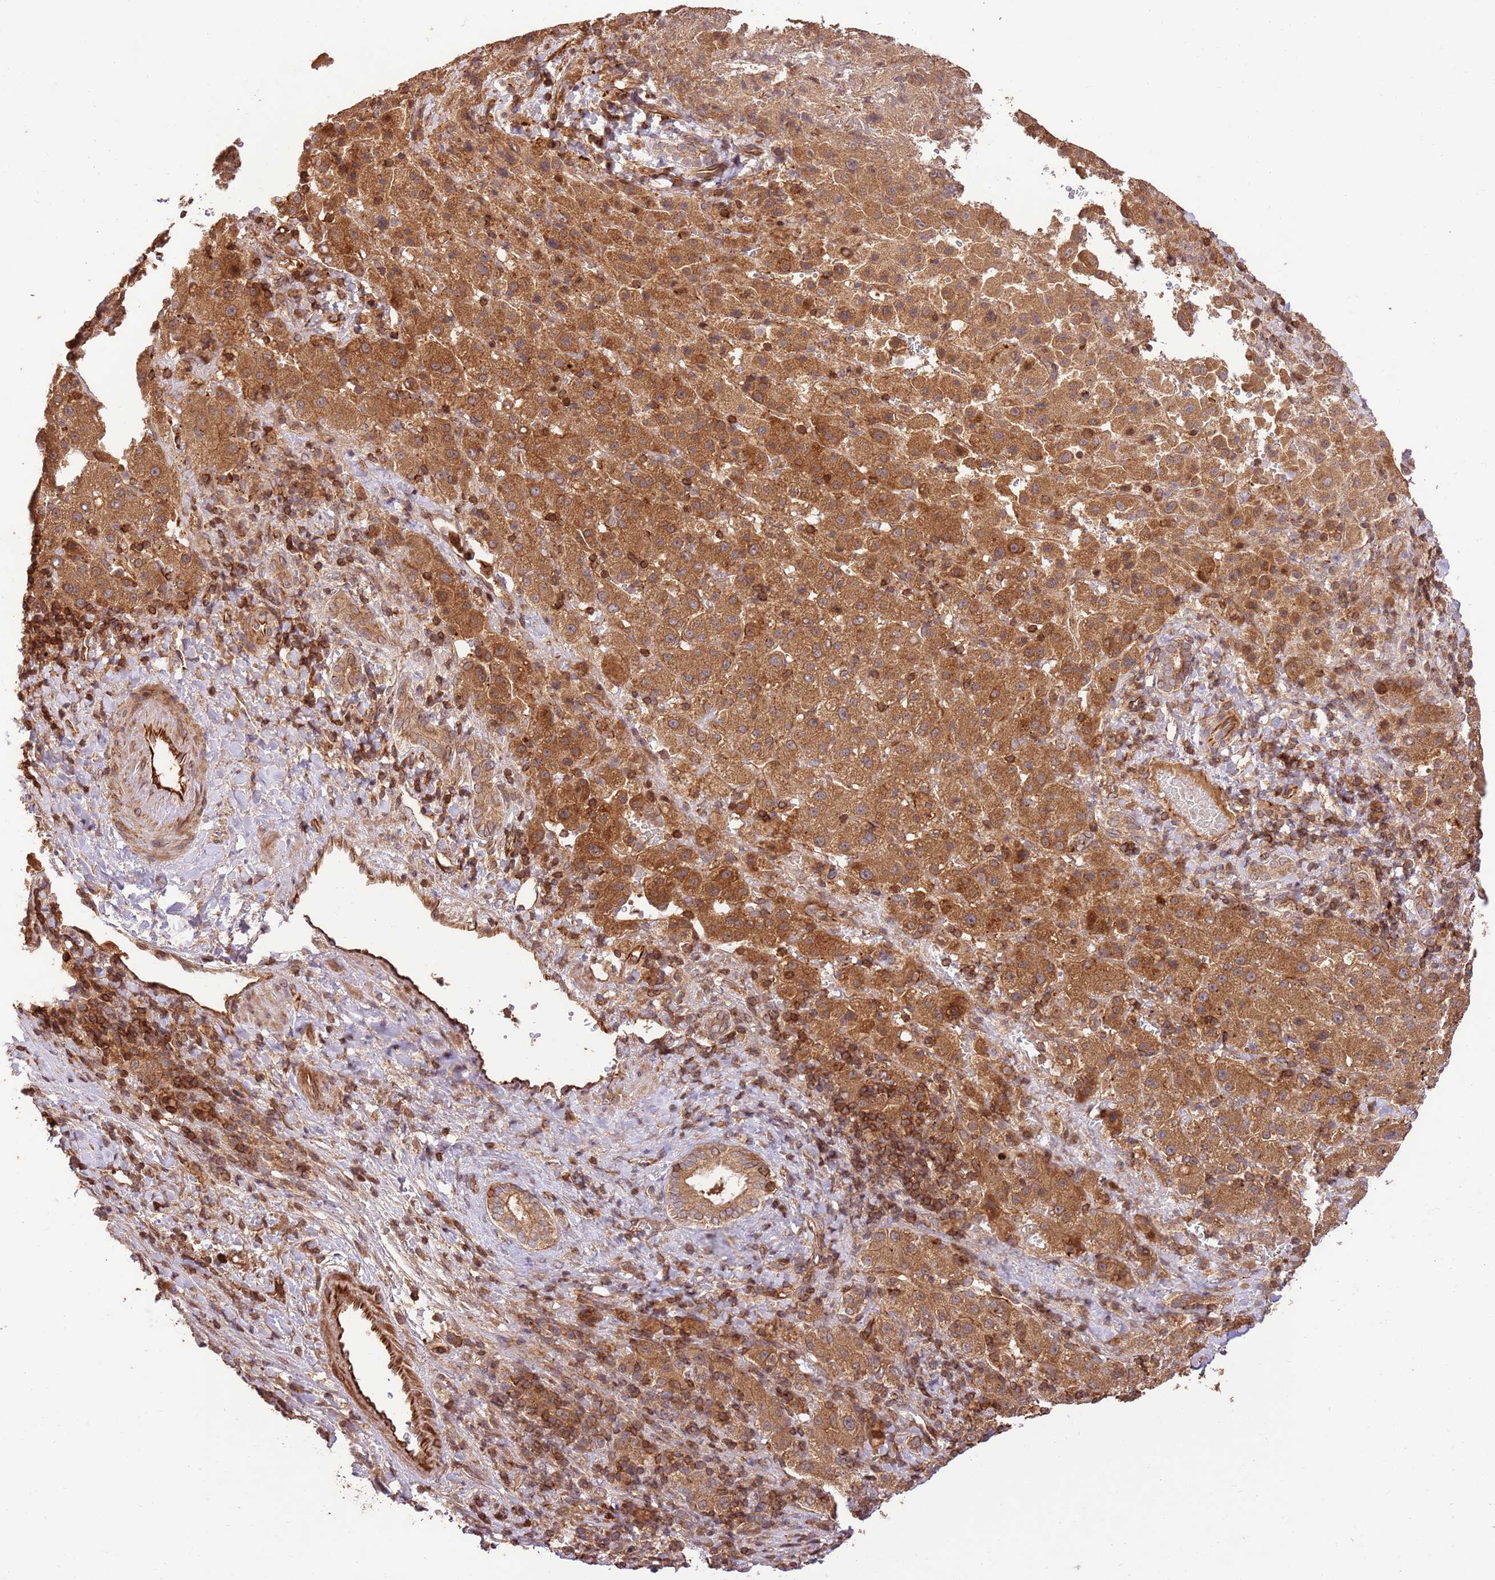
{"staining": {"intensity": "moderate", "quantity": ">75%", "location": "cytoplasmic/membranous"}, "tissue": "liver cancer", "cell_type": "Tumor cells", "image_type": "cancer", "snomed": [{"axis": "morphology", "description": "Carcinoma, Hepatocellular, NOS"}, {"axis": "topography", "description": "Liver"}], "caption": "Immunohistochemical staining of human liver cancer (hepatocellular carcinoma) displays moderate cytoplasmic/membranous protein positivity in about >75% of tumor cells.", "gene": "KATNAL2", "patient": {"sex": "female", "age": 58}}